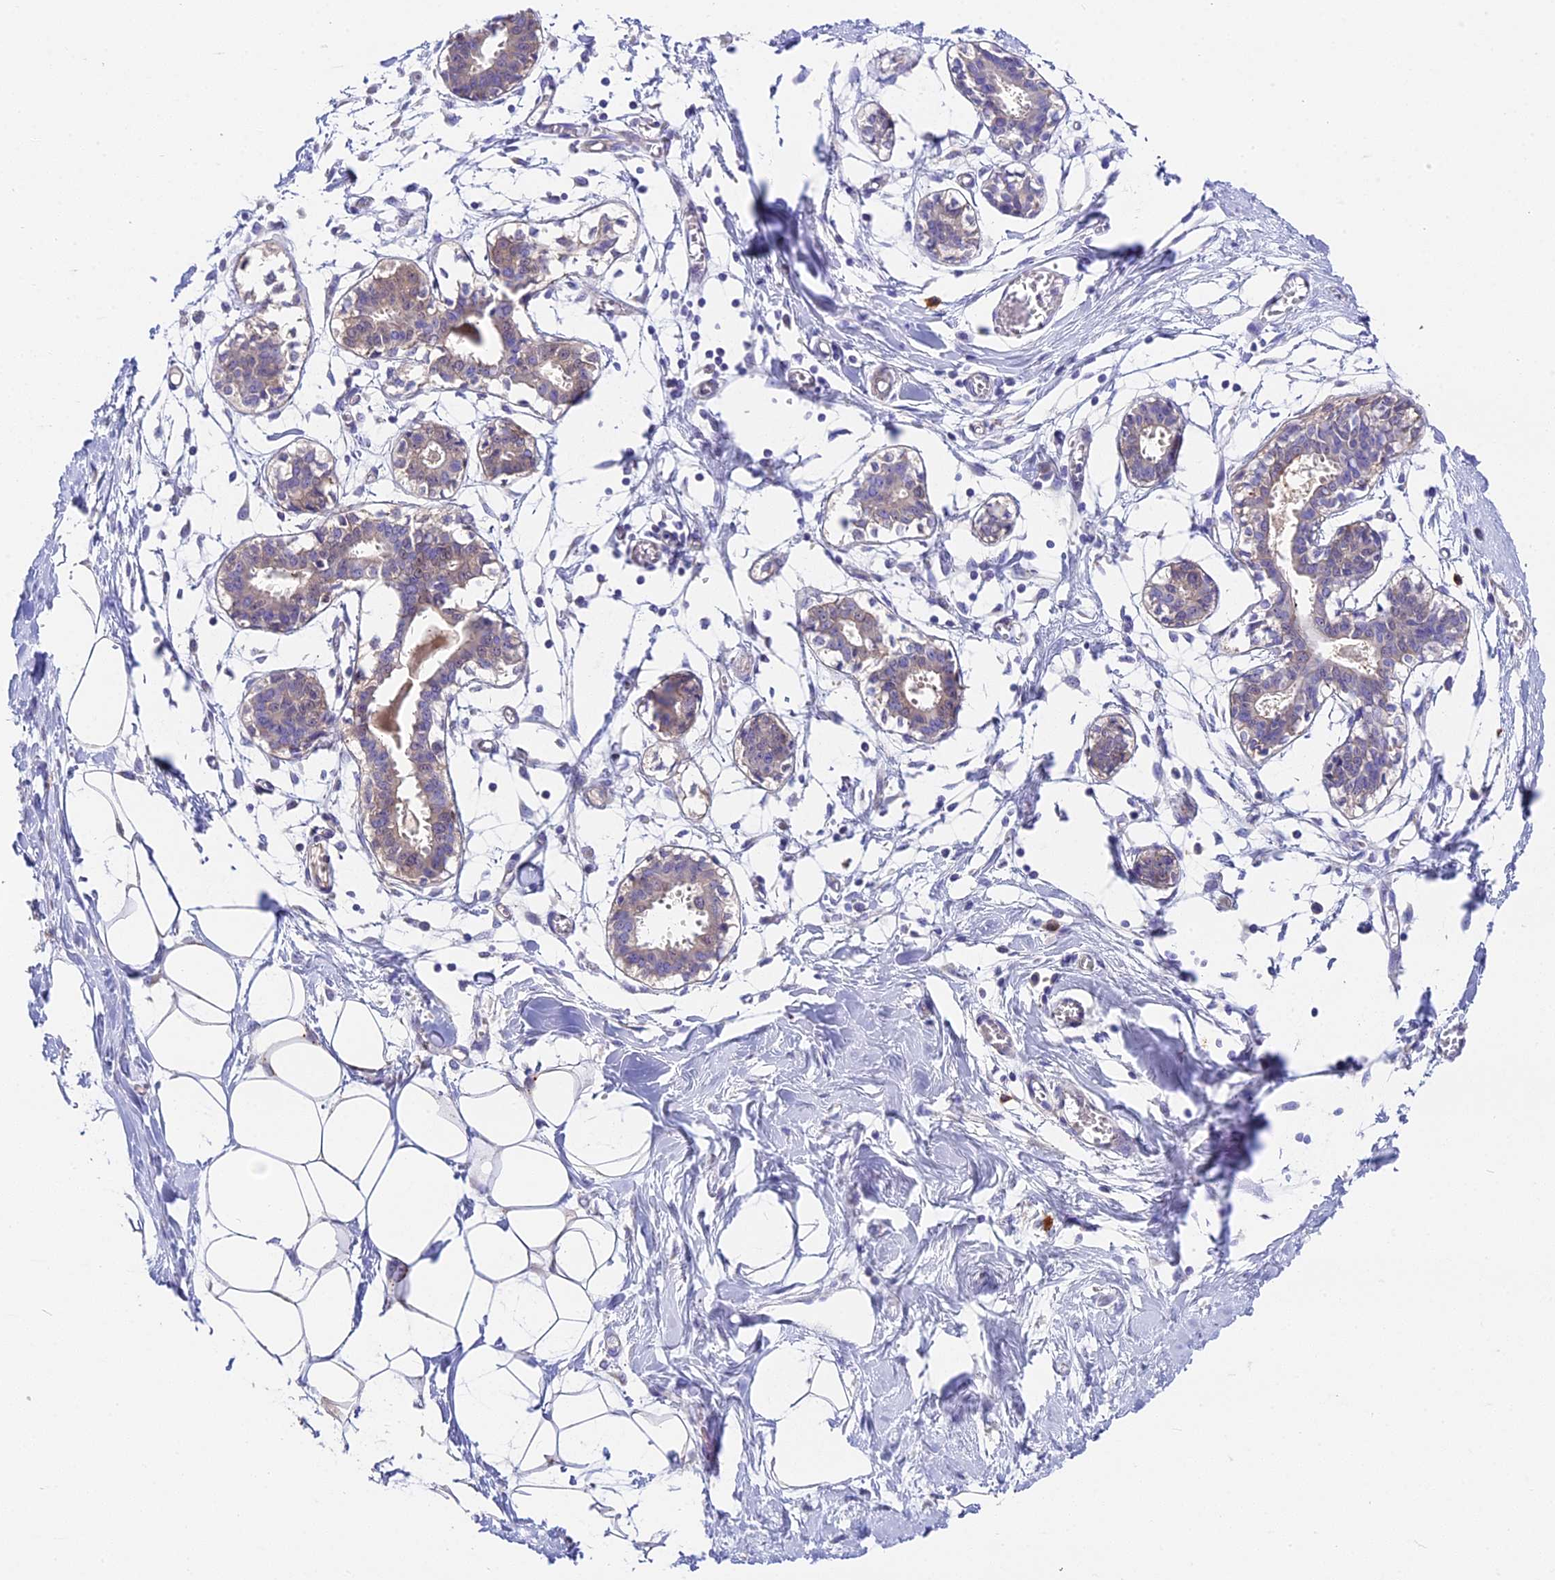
{"staining": {"intensity": "negative", "quantity": "none", "location": "none"}, "tissue": "breast", "cell_type": "Adipocytes", "image_type": "normal", "snomed": [{"axis": "morphology", "description": "Normal tissue, NOS"}, {"axis": "topography", "description": "Breast"}], "caption": "The immunohistochemistry (IHC) histopathology image has no significant expression in adipocytes of breast. (Immunohistochemistry (ihc), brightfield microscopy, high magnification).", "gene": "LYPD6", "patient": {"sex": "female", "age": 27}}